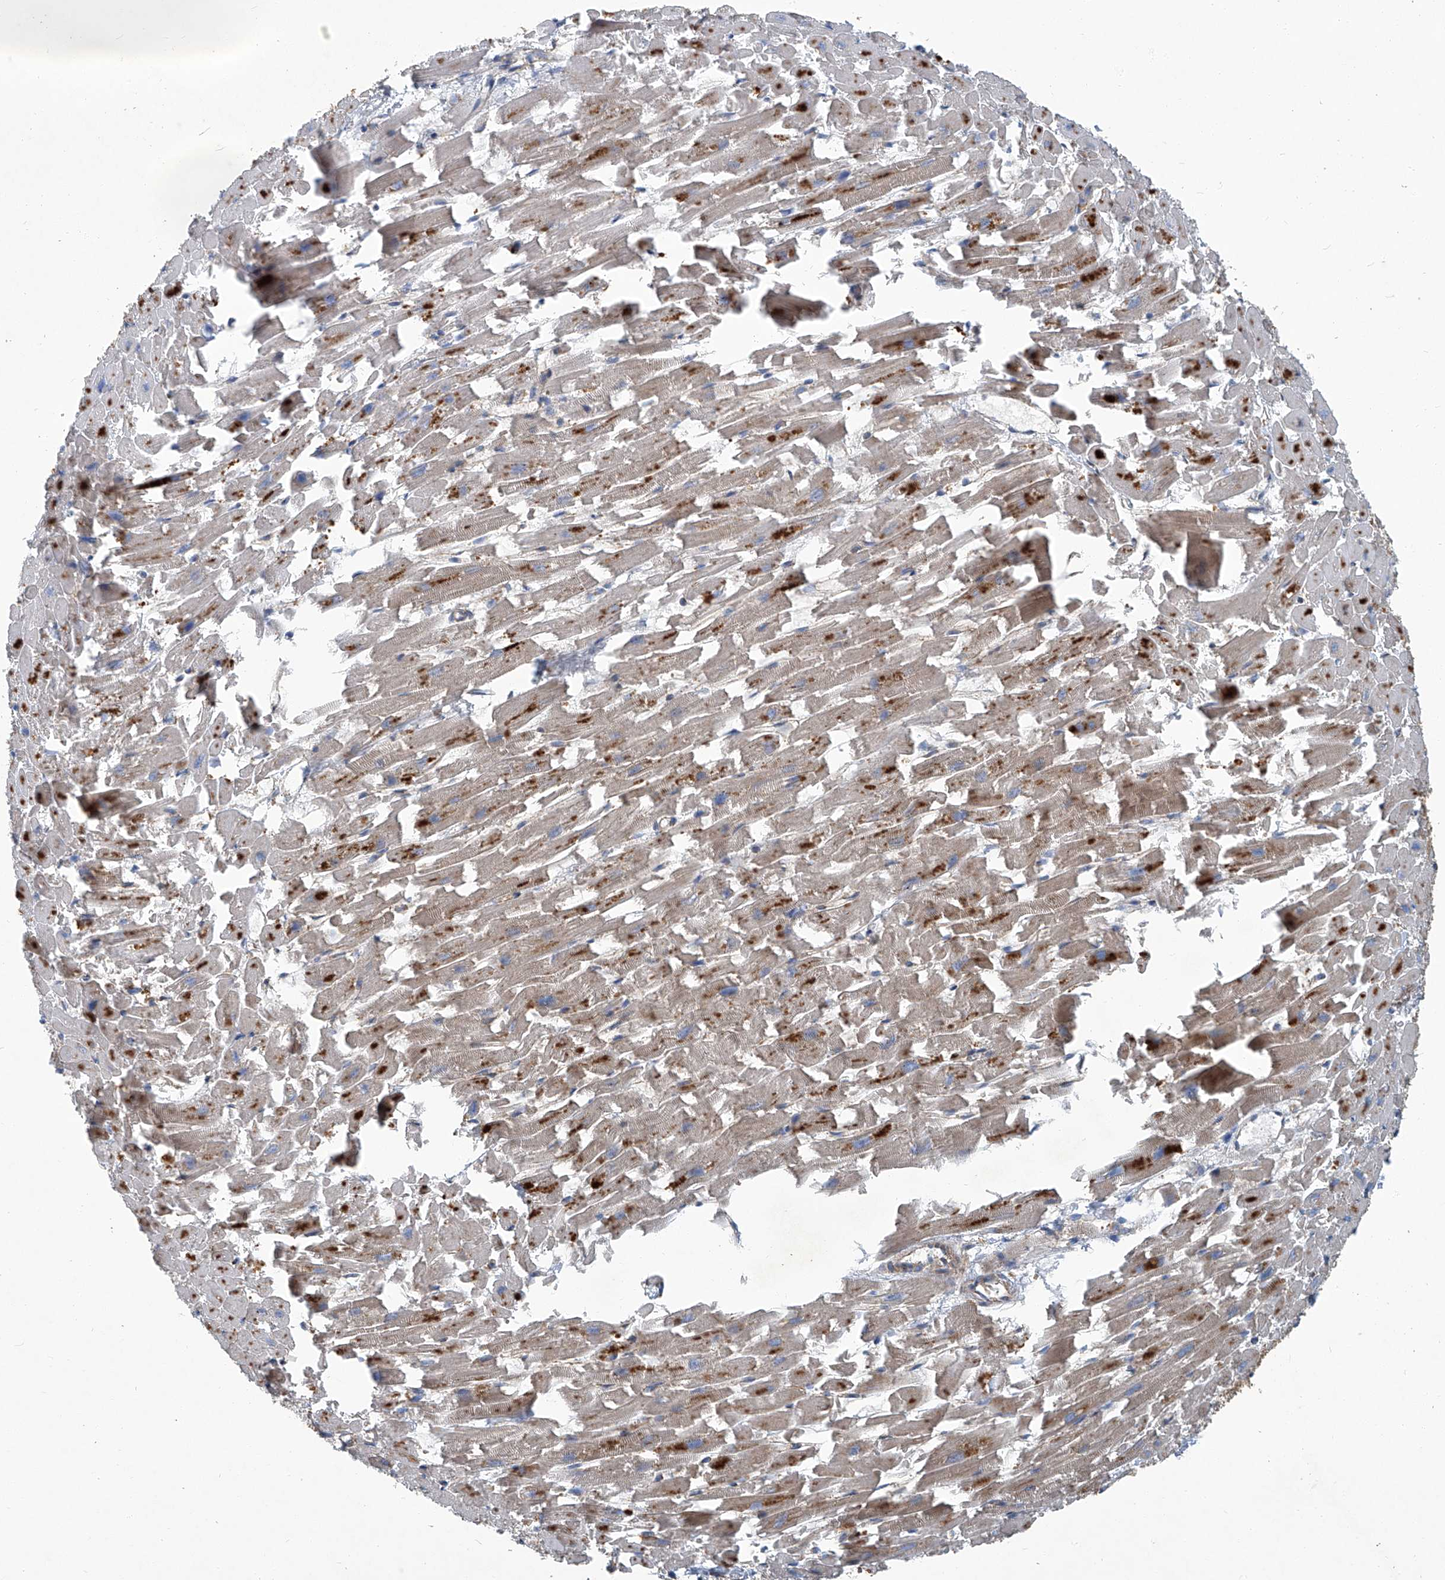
{"staining": {"intensity": "moderate", "quantity": "25%-75%", "location": "cytoplasmic/membranous"}, "tissue": "heart muscle", "cell_type": "Cardiomyocytes", "image_type": "normal", "snomed": [{"axis": "morphology", "description": "Normal tissue, NOS"}, {"axis": "topography", "description": "Heart"}], "caption": "This photomicrograph reveals immunohistochemistry staining of benign heart muscle, with medium moderate cytoplasmic/membranous staining in approximately 25%-75% of cardiomyocytes.", "gene": "PIGH", "patient": {"sex": "female", "age": 64}}